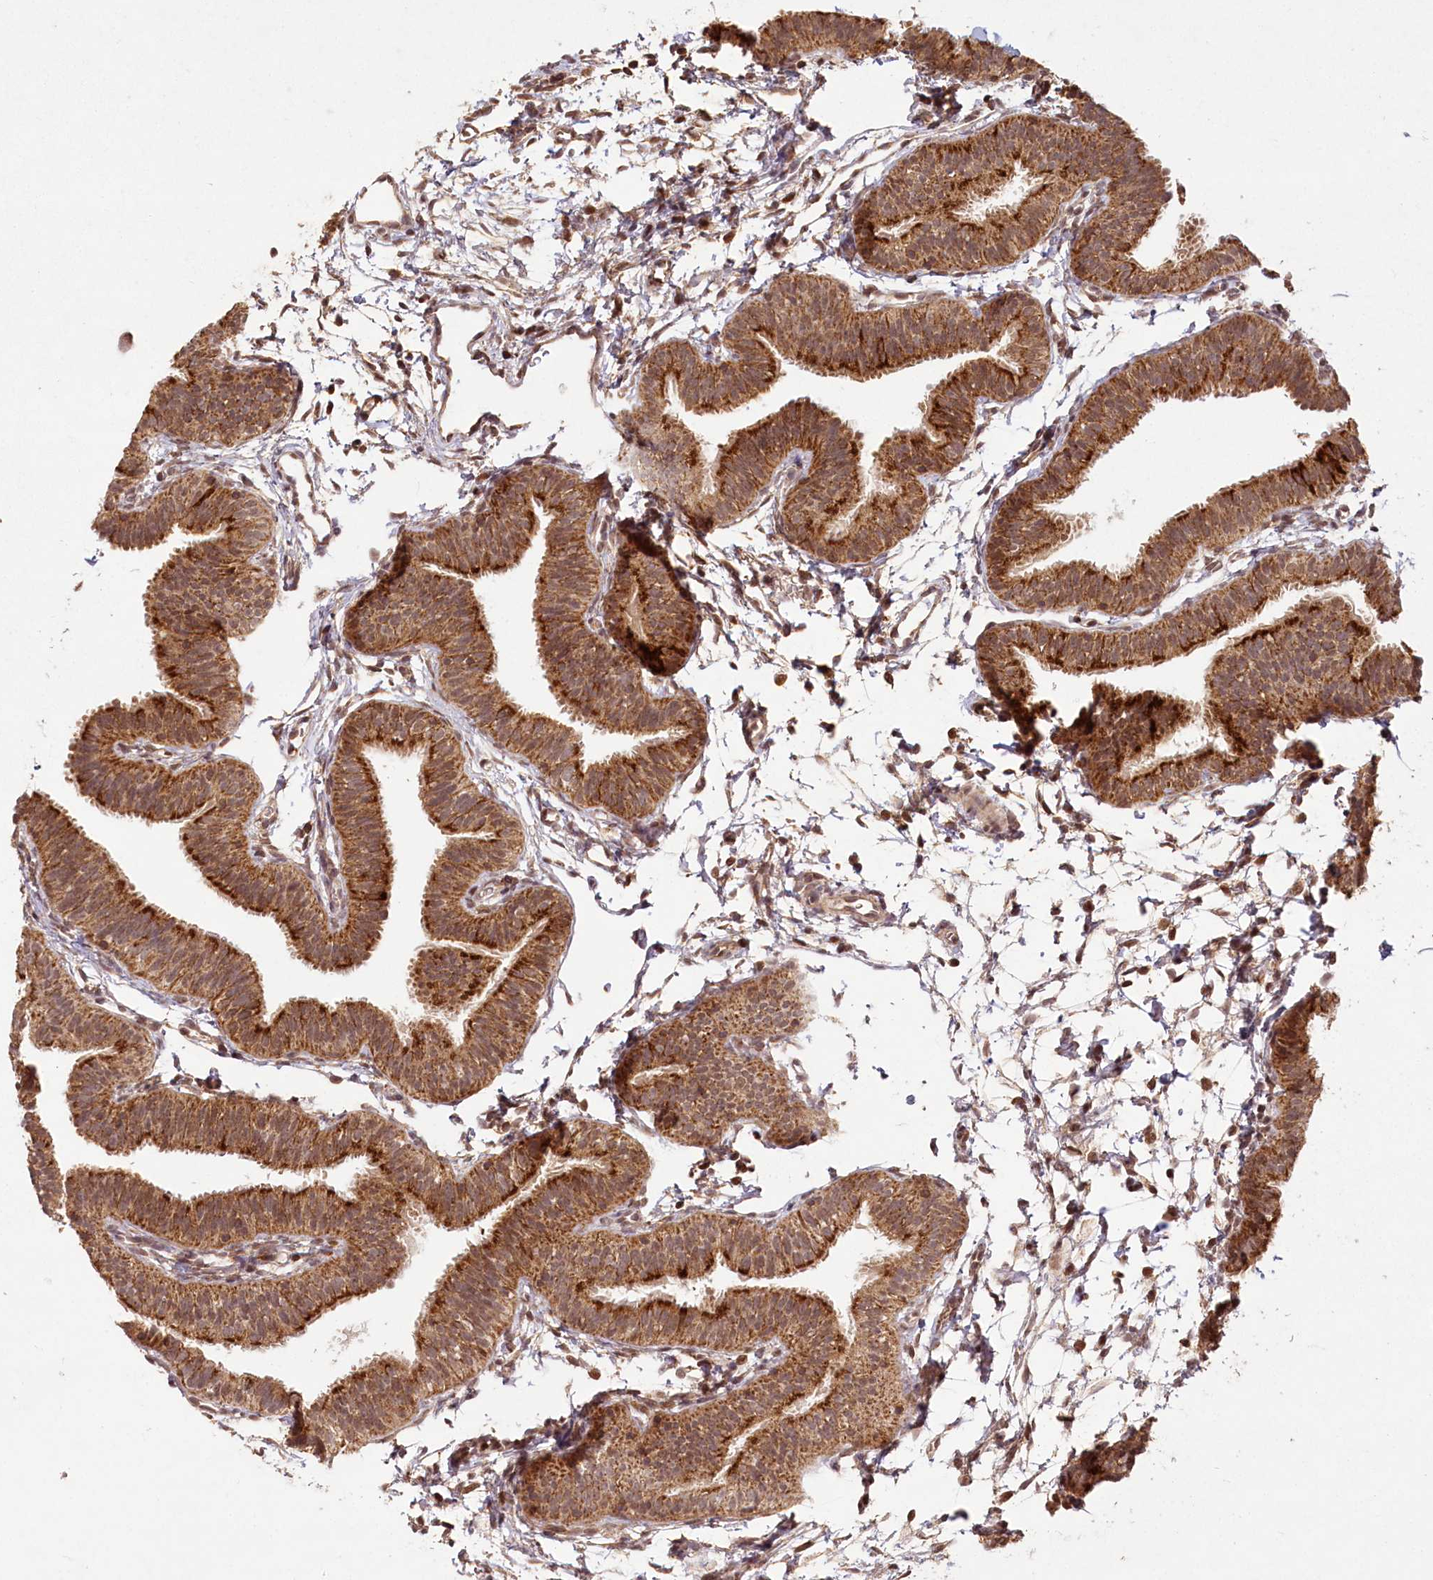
{"staining": {"intensity": "moderate", "quantity": ">75%", "location": "cytoplasmic/membranous"}, "tissue": "fallopian tube", "cell_type": "Glandular cells", "image_type": "normal", "snomed": [{"axis": "morphology", "description": "Normal tissue, NOS"}, {"axis": "topography", "description": "Fallopian tube"}], "caption": "Benign fallopian tube was stained to show a protein in brown. There is medium levels of moderate cytoplasmic/membranous positivity in about >75% of glandular cells.", "gene": "MICU1", "patient": {"sex": "female", "age": 35}}